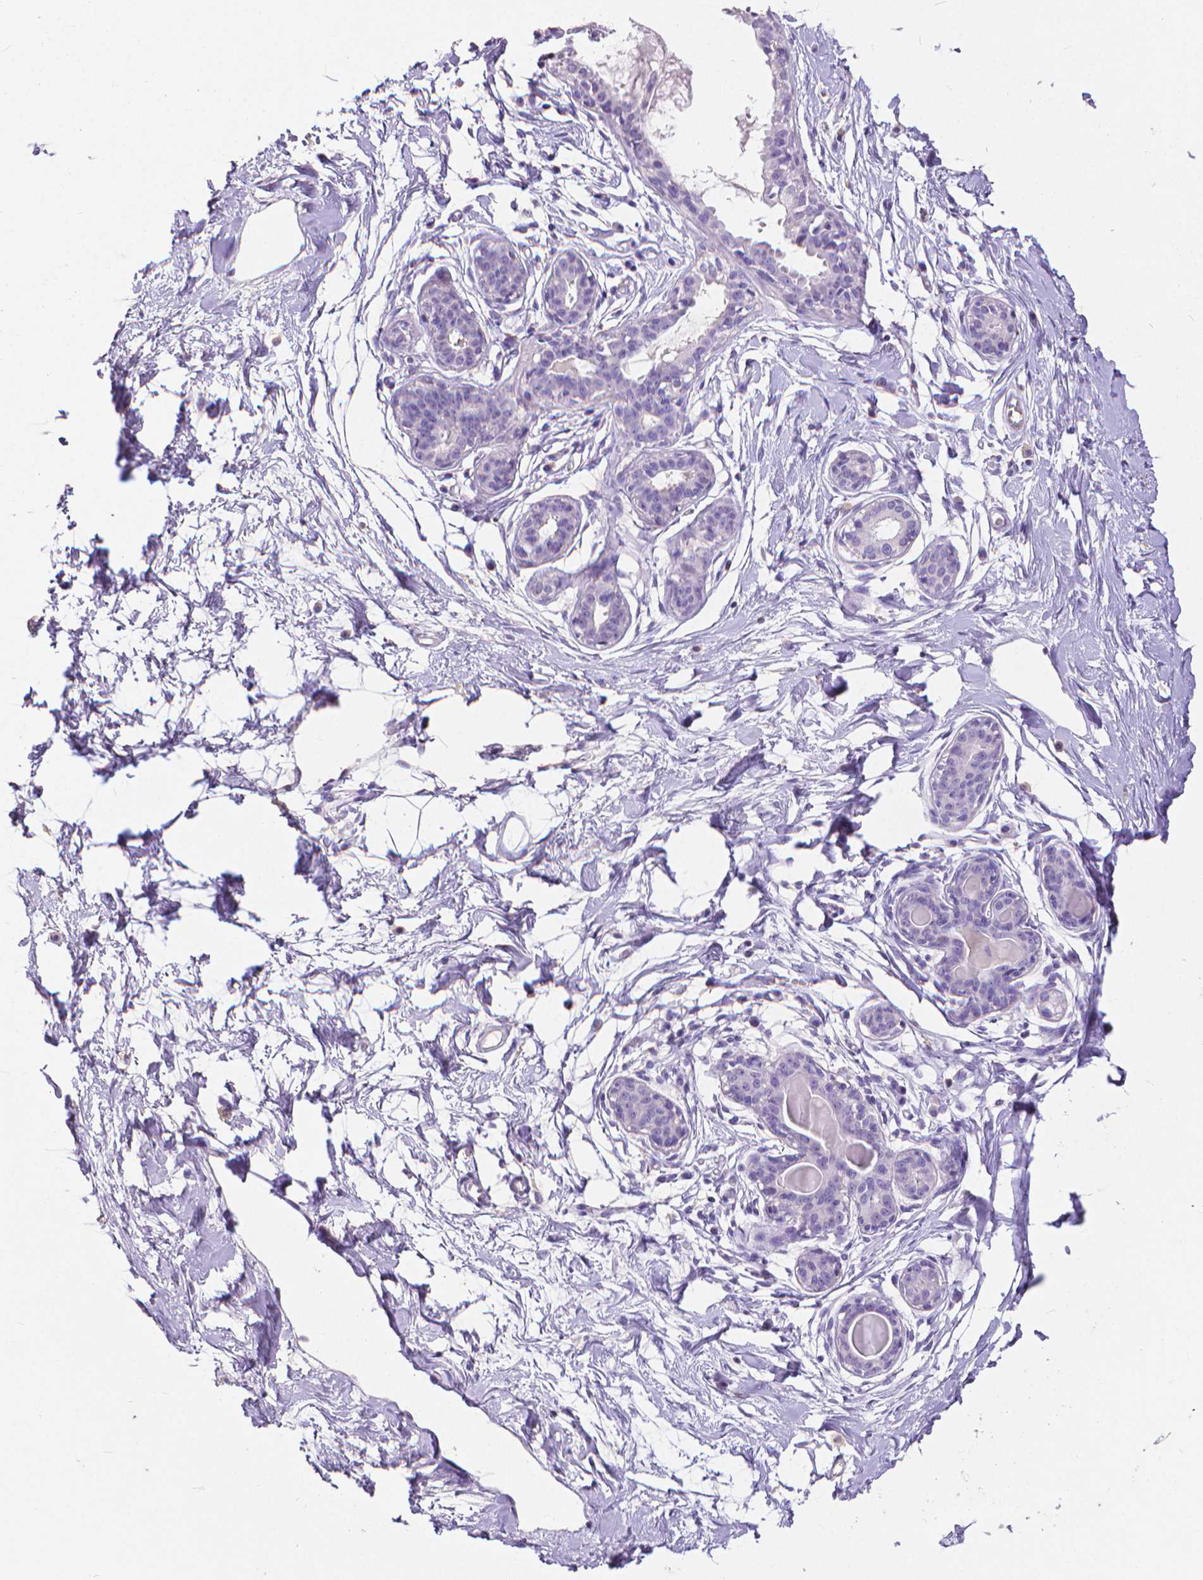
{"staining": {"intensity": "negative", "quantity": "none", "location": "none"}, "tissue": "breast", "cell_type": "Adipocytes", "image_type": "normal", "snomed": [{"axis": "morphology", "description": "Normal tissue, NOS"}, {"axis": "topography", "description": "Breast"}], "caption": "Unremarkable breast was stained to show a protein in brown. There is no significant positivity in adipocytes. (DAB (3,3'-diaminobenzidine) immunohistochemistry with hematoxylin counter stain).", "gene": "CD4", "patient": {"sex": "female", "age": 45}}